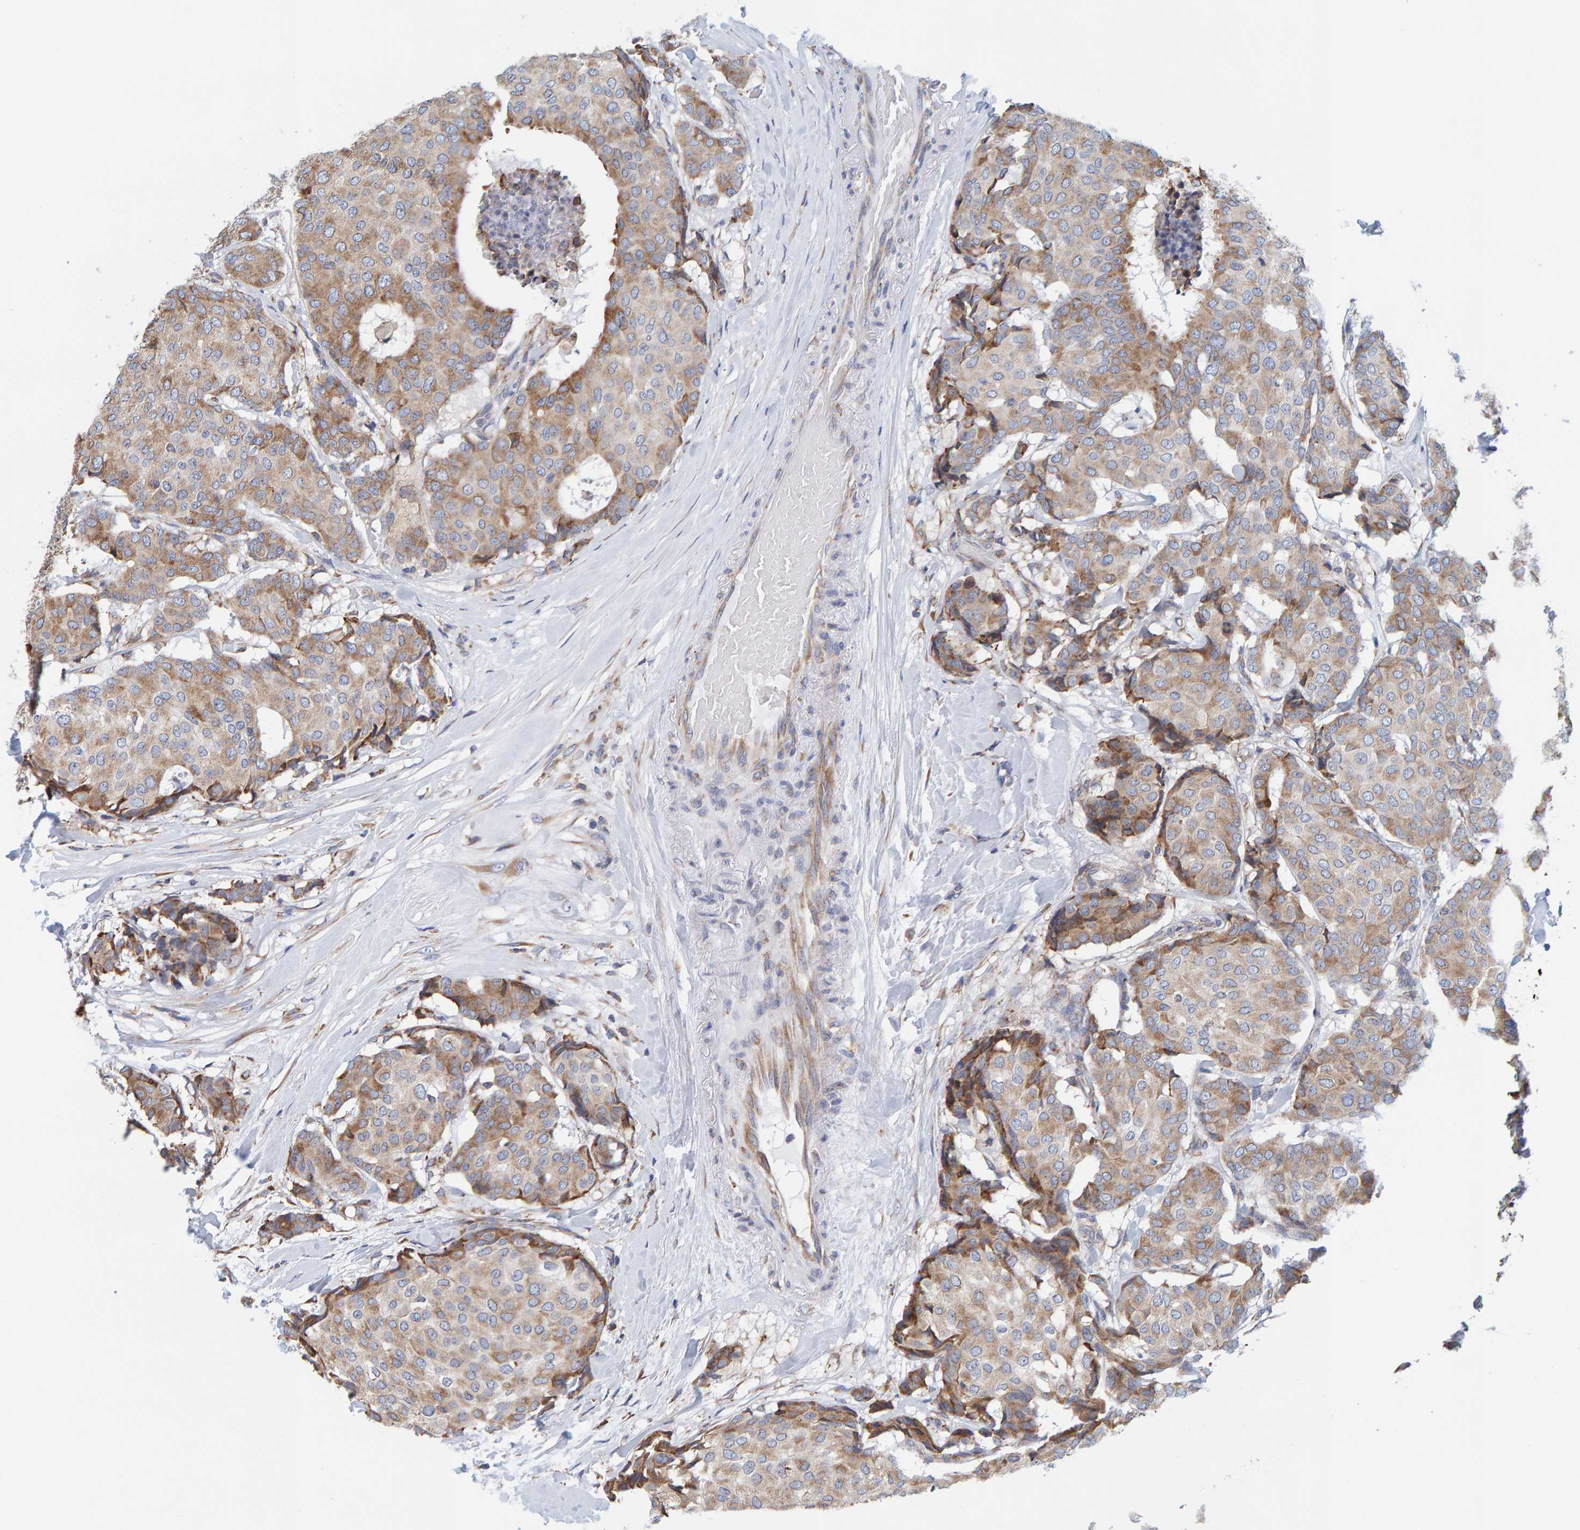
{"staining": {"intensity": "moderate", "quantity": "25%-75%", "location": "cytoplasmic/membranous"}, "tissue": "breast cancer", "cell_type": "Tumor cells", "image_type": "cancer", "snomed": [{"axis": "morphology", "description": "Duct carcinoma"}, {"axis": "topography", "description": "Breast"}], "caption": "The photomicrograph displays a brown stain indicating the presence of a protein in the cytoplasmic/membranous of tumor cells in breast cancer (infiltrating ductal carcinoma). (Brightfield microscopy of DAB IHC at high magnification).", "gene": "SGPL1", "patient": {"sex": "female", "age": 75}}